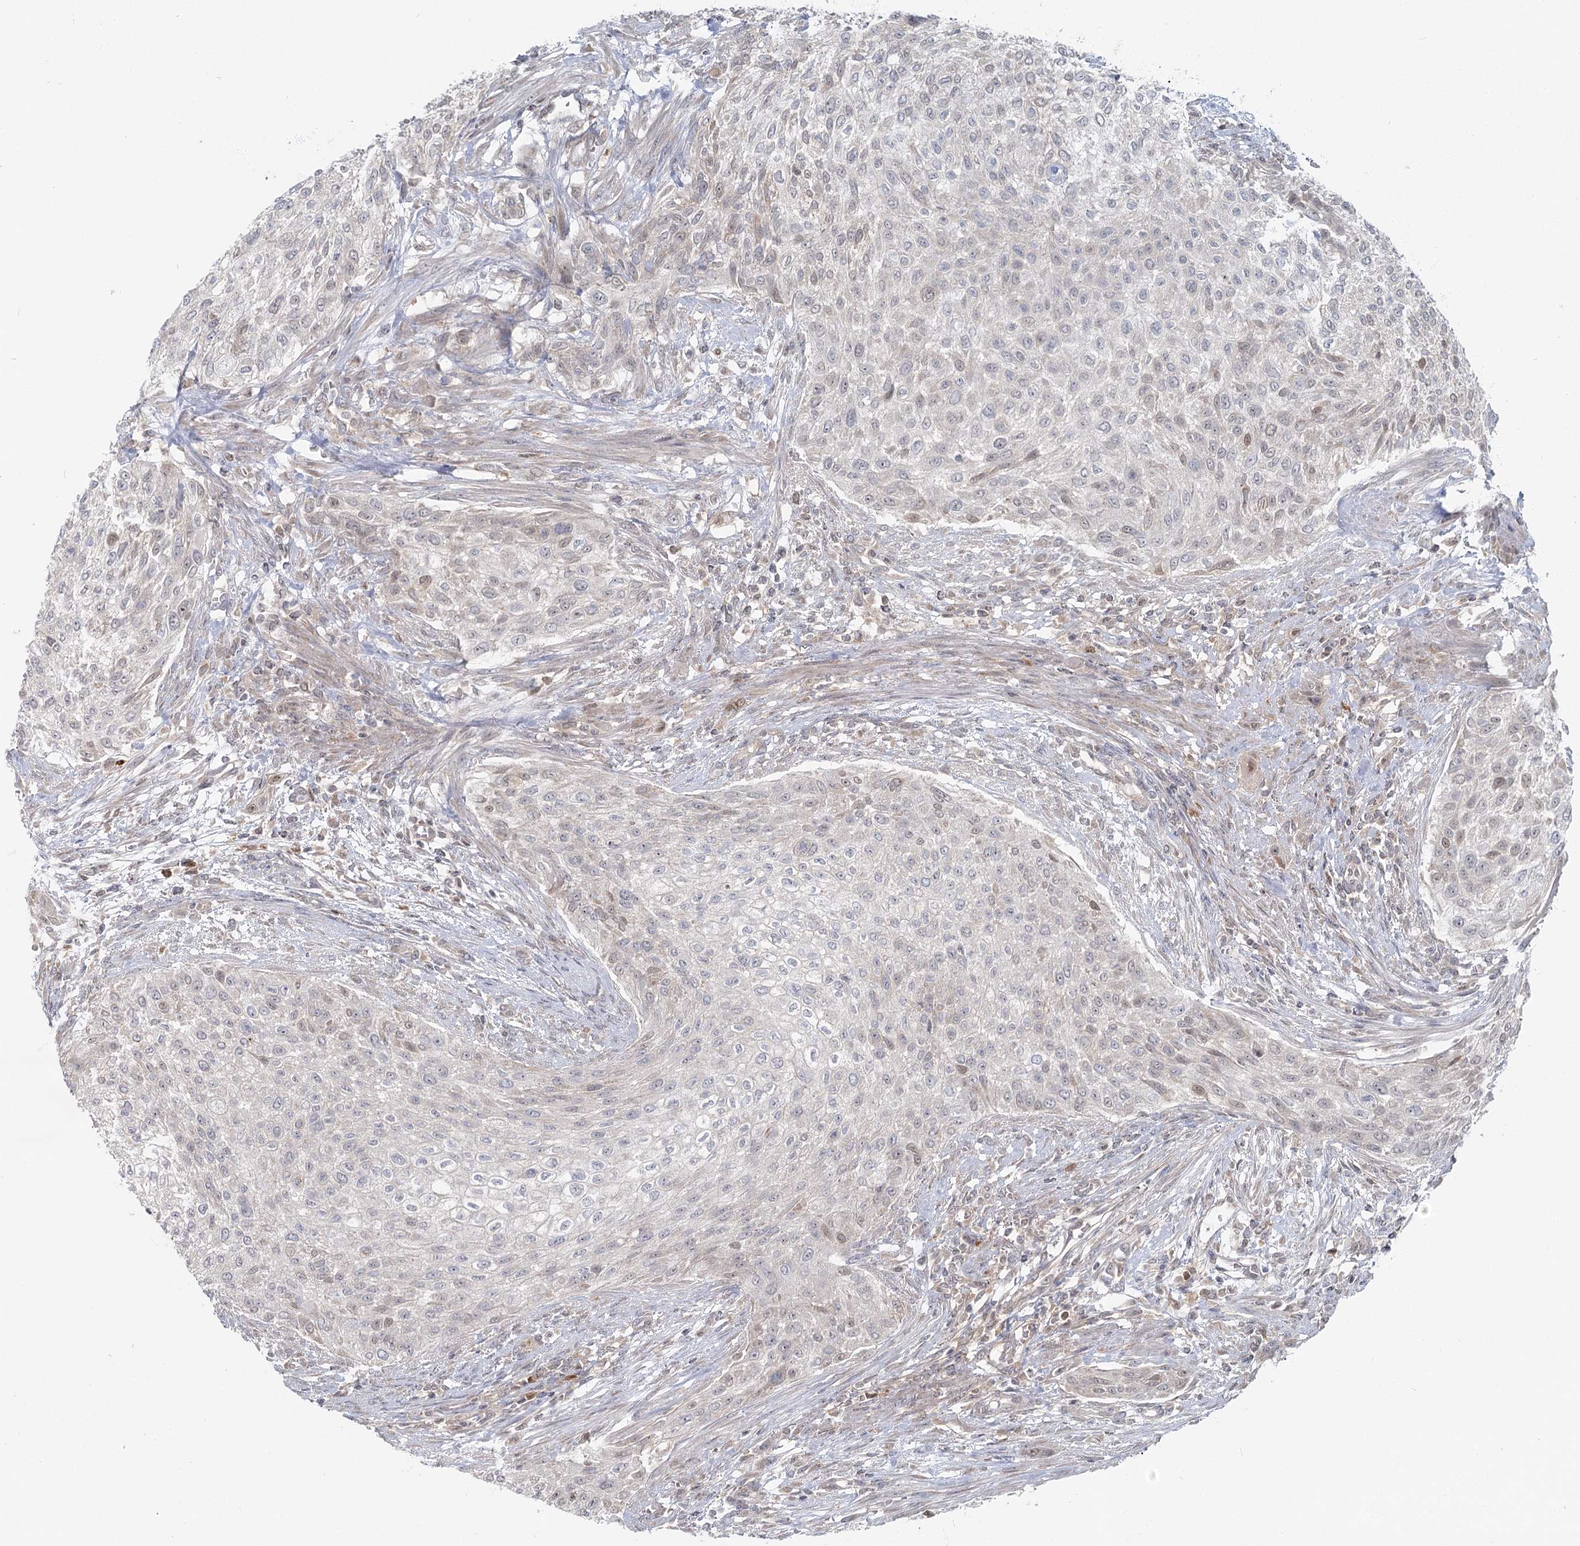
{"staining": {"intensity": "negative", "quantity": "none", "location": "none"}, "tissue": "urothelial cancer", "cell_type": "Tumor cells", "image_type": "cancer", "snomed": [{"axis": "morphology", "description": "Urothelial carcinoma, High grade"}, {"axis": "topography", "description": "Urinary bladder"}], "caption": "High power microscopy histopathology image of an IHC image of urothelial carcinoma (high-grade), revealing no significant staining in tumor cells.", "gene": "THNSL1", "patient": {"sex": "male", "age": 35}}